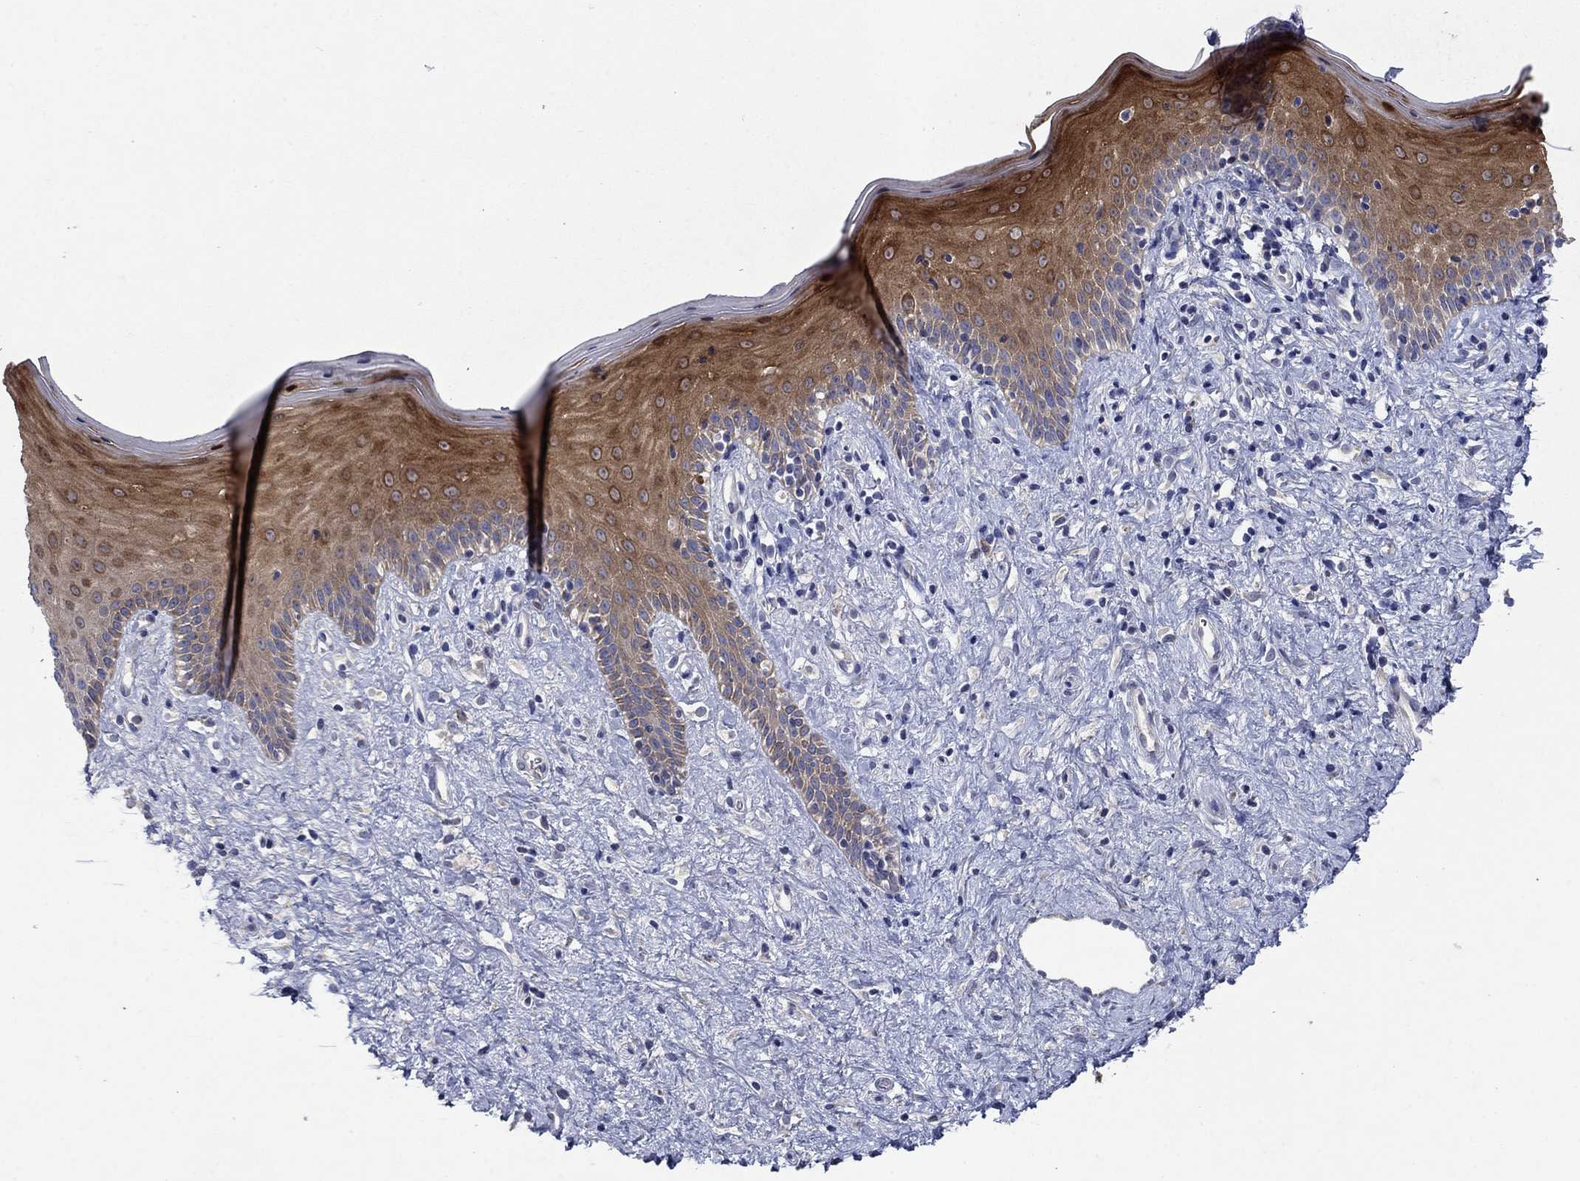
{"staining": {"intensity": "strong", "quantity": ">75%", "location": "cytoplasmic/membranous"}, "tissue": "vagina", "cell_type": "Squamous epithelial cells", "image_type": "normal", "snomed": [{"axis": "morphology", "description": "Normal tissue, NOS"}, {"axis": "topography", "description": "Vagina"}], "caption": "Squamous epithelial cells reveal high levels of strong cytoplasmic/membranous staining in about >75% of cells in unremarkable vagina.", "gene": "SULT2B1", "patient": {"sex": "female", "age": 47}}